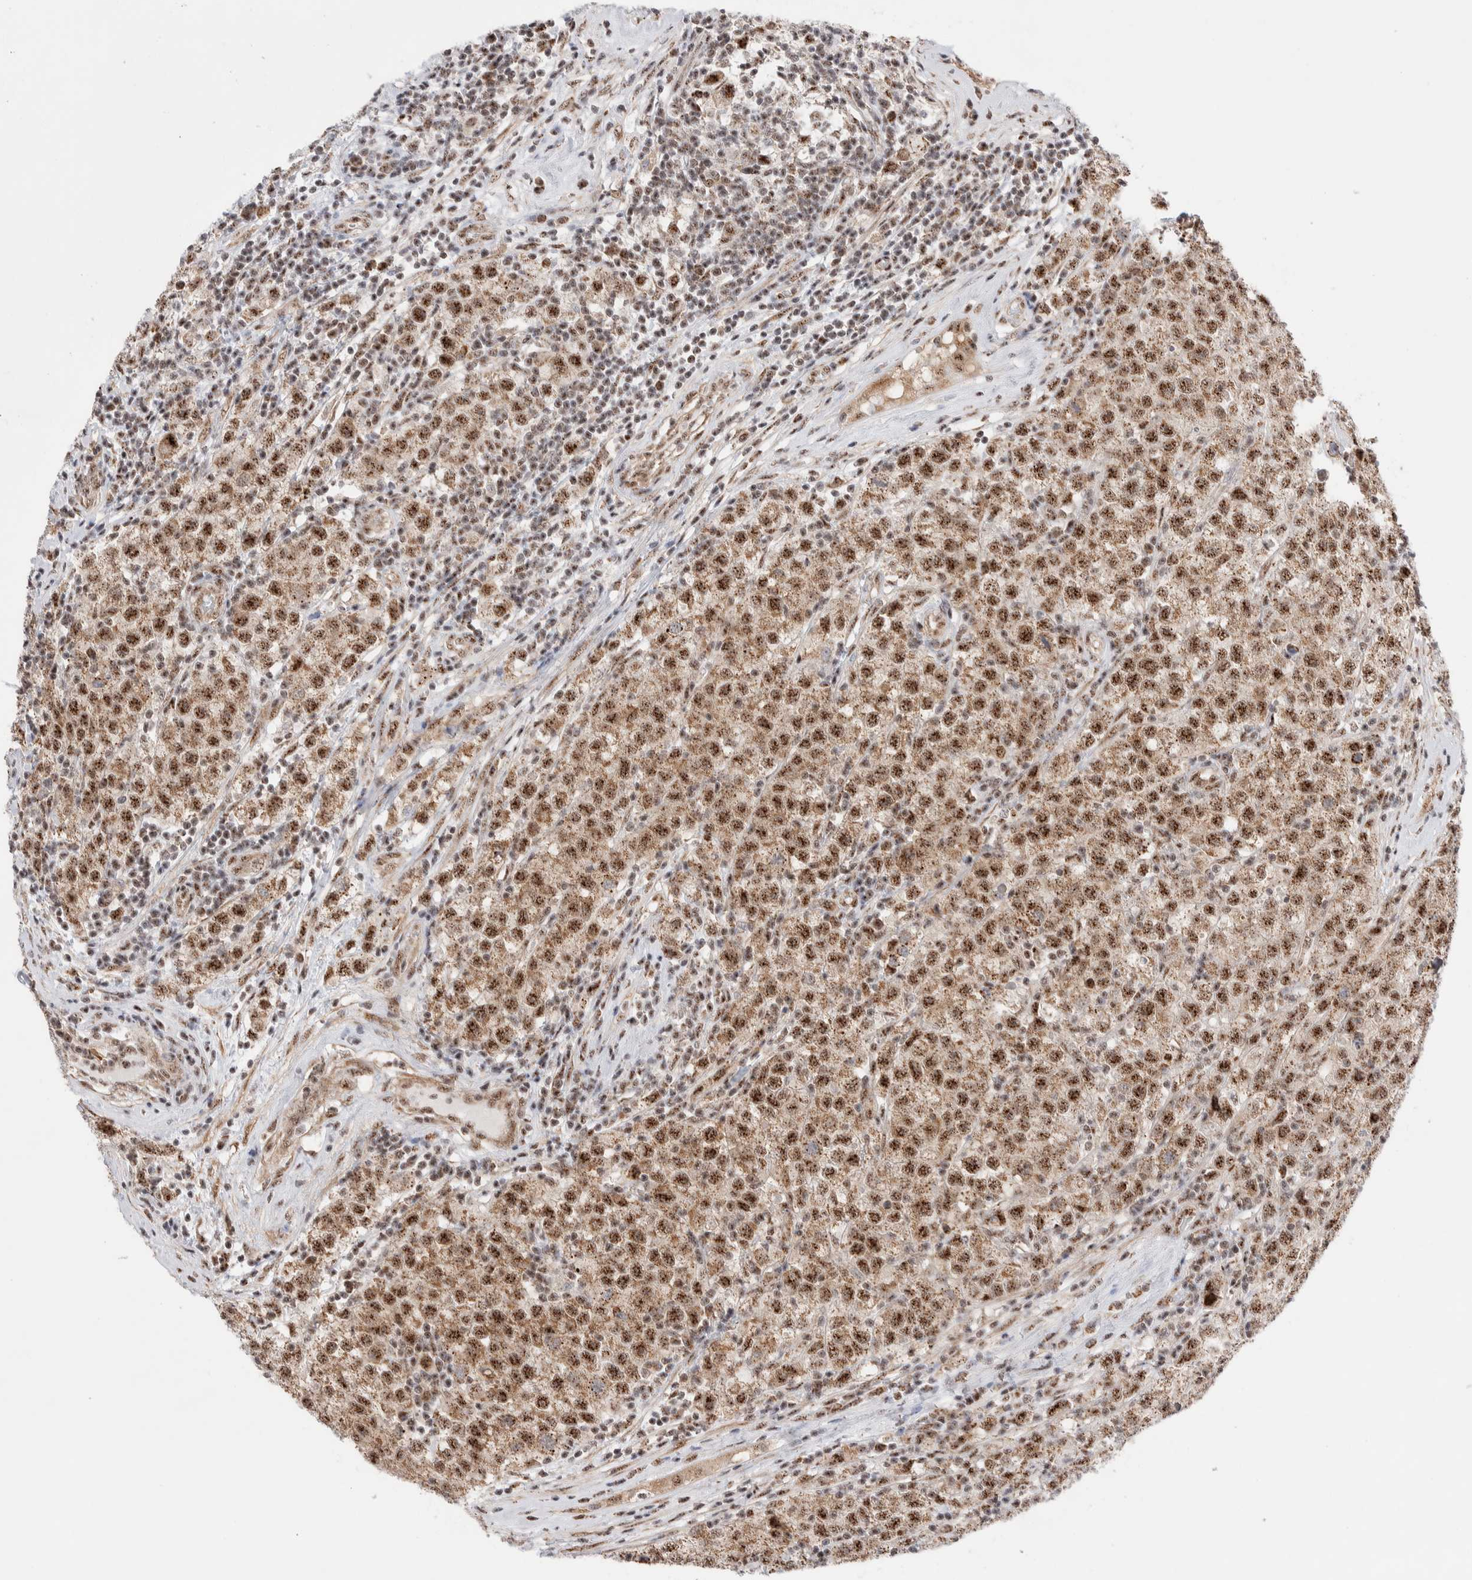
{"staining": {"intensity": "moderate", "quantity": ">75%", "location": "cytoplasmic/membranous,nuclear"}, "tissue": "testis cancer", "cell_type": "Tumor cells", "image_type": "cancer", "snomed": [{"axis": "morphology", "description": "Seminoma, NOS"}, {"axis": "morphology", "description": "Carcinoma, Embryonal, NOS"}, {"axis": "topography", "description": "Testis"}], "caption": "Immunohistochemical staining of human testis cancer (embryonal carcinoma) displays moderate cytoplasmic/membranous and nuclear protein positivity in approximately >75% of tumor cells.", "gene": "ZNF695", "patient": {"sex": "male", "age": 28}}